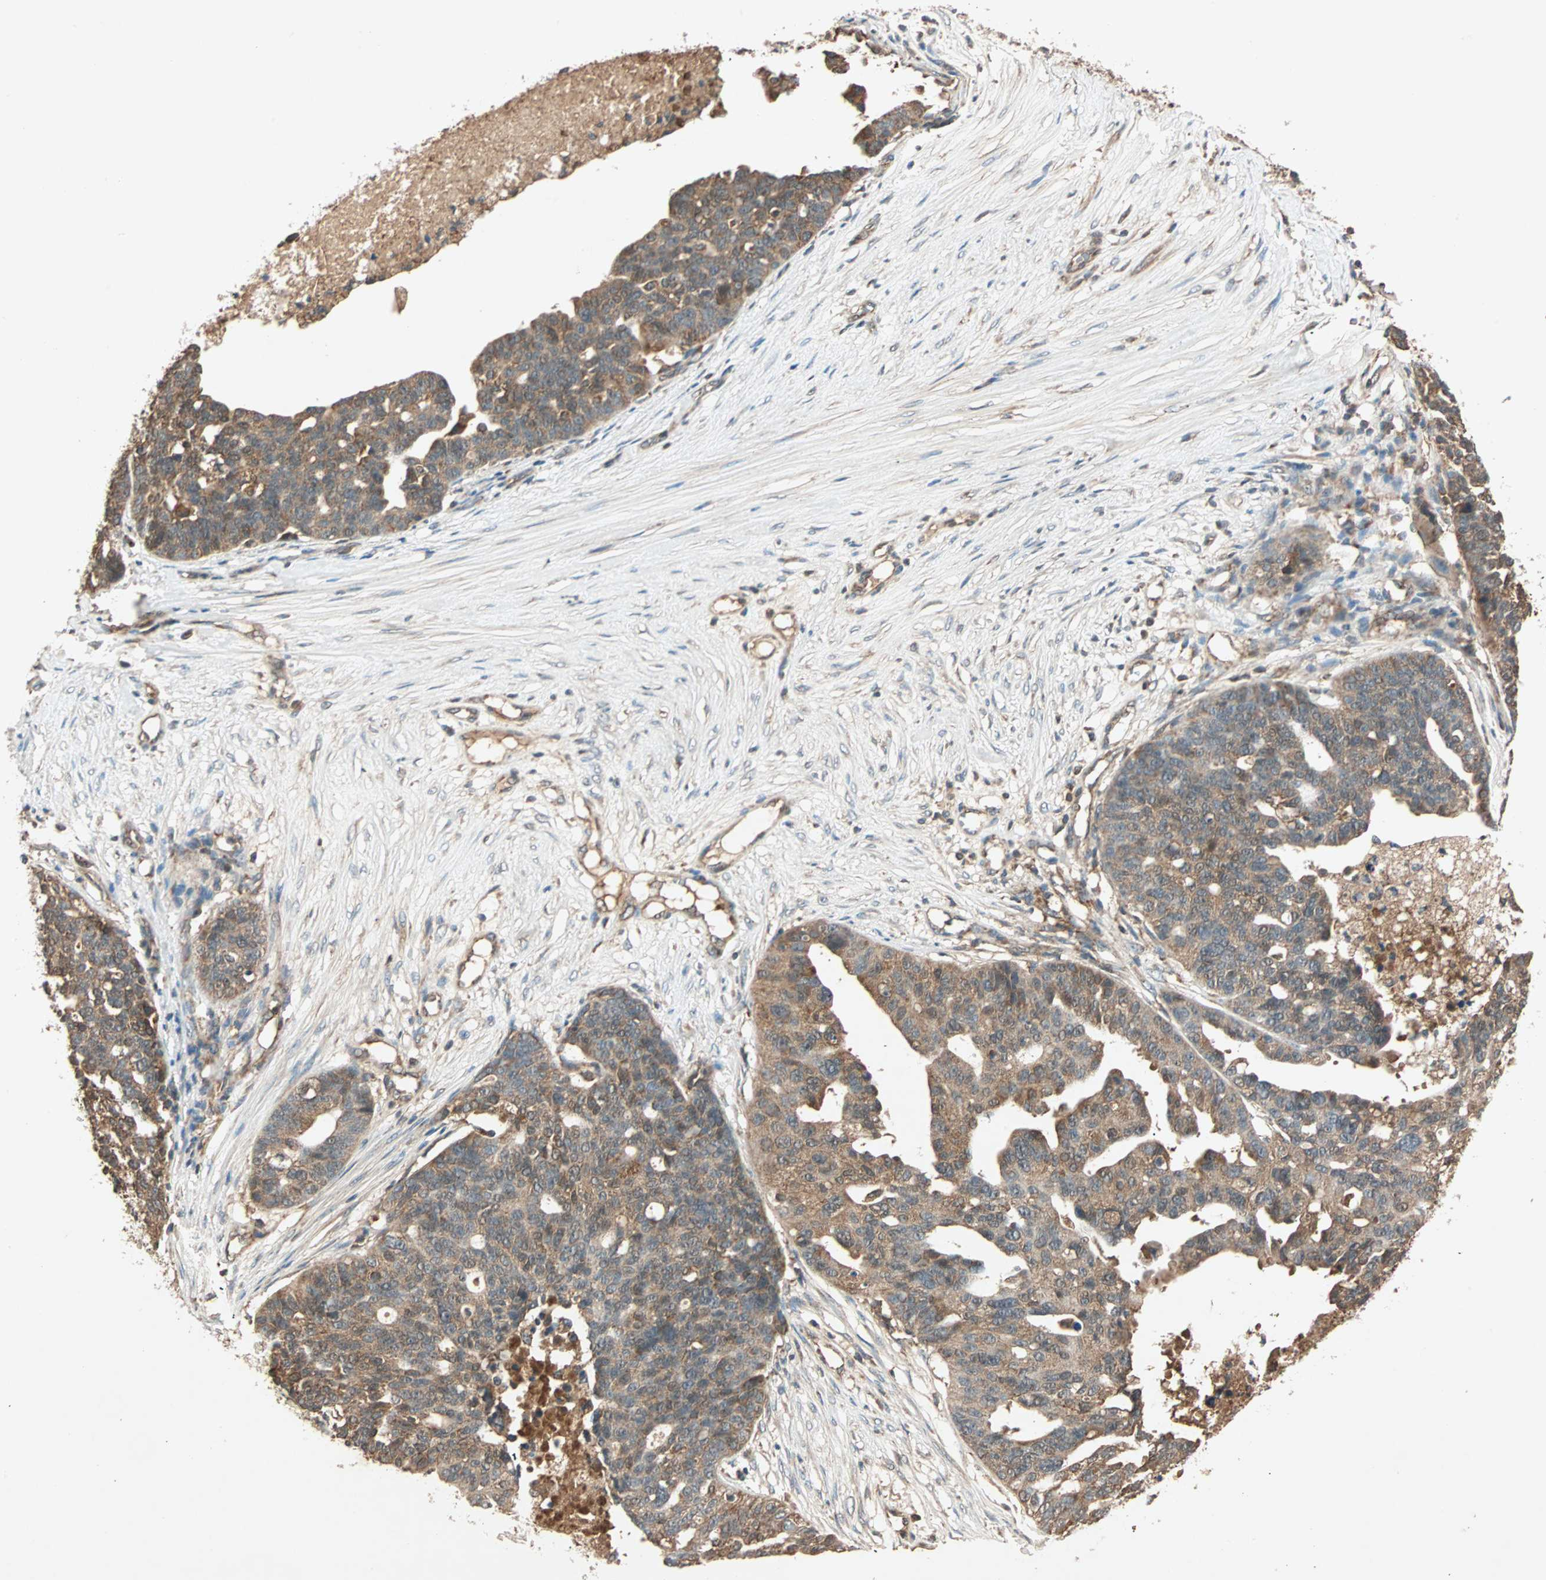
{"staining": {"intensity": "moderate", "quantity": ">75%", "location": "cytoplasmic/membranous"}, "tissue": "ovarian cancer", "cell_type": "Tumor cells", "image_type": "cancer", "snomed": [{"axis": "morphology", "description": "Cystadenocarcinoma, serous, NOS"}, {"axis": "topography", "description": "Ovary"}], "caption": "High-power microscopy captured an immunohistochemistry photomicrograph of ovarian cancer, revealing moderate cytoplasmic/membranous positivity in about >75% of tumor cells. (DAB IHC with brightfield microscopy, high magnification).", "gene": "MAPK1", "patient": {"sex": "female", "age": 59}}